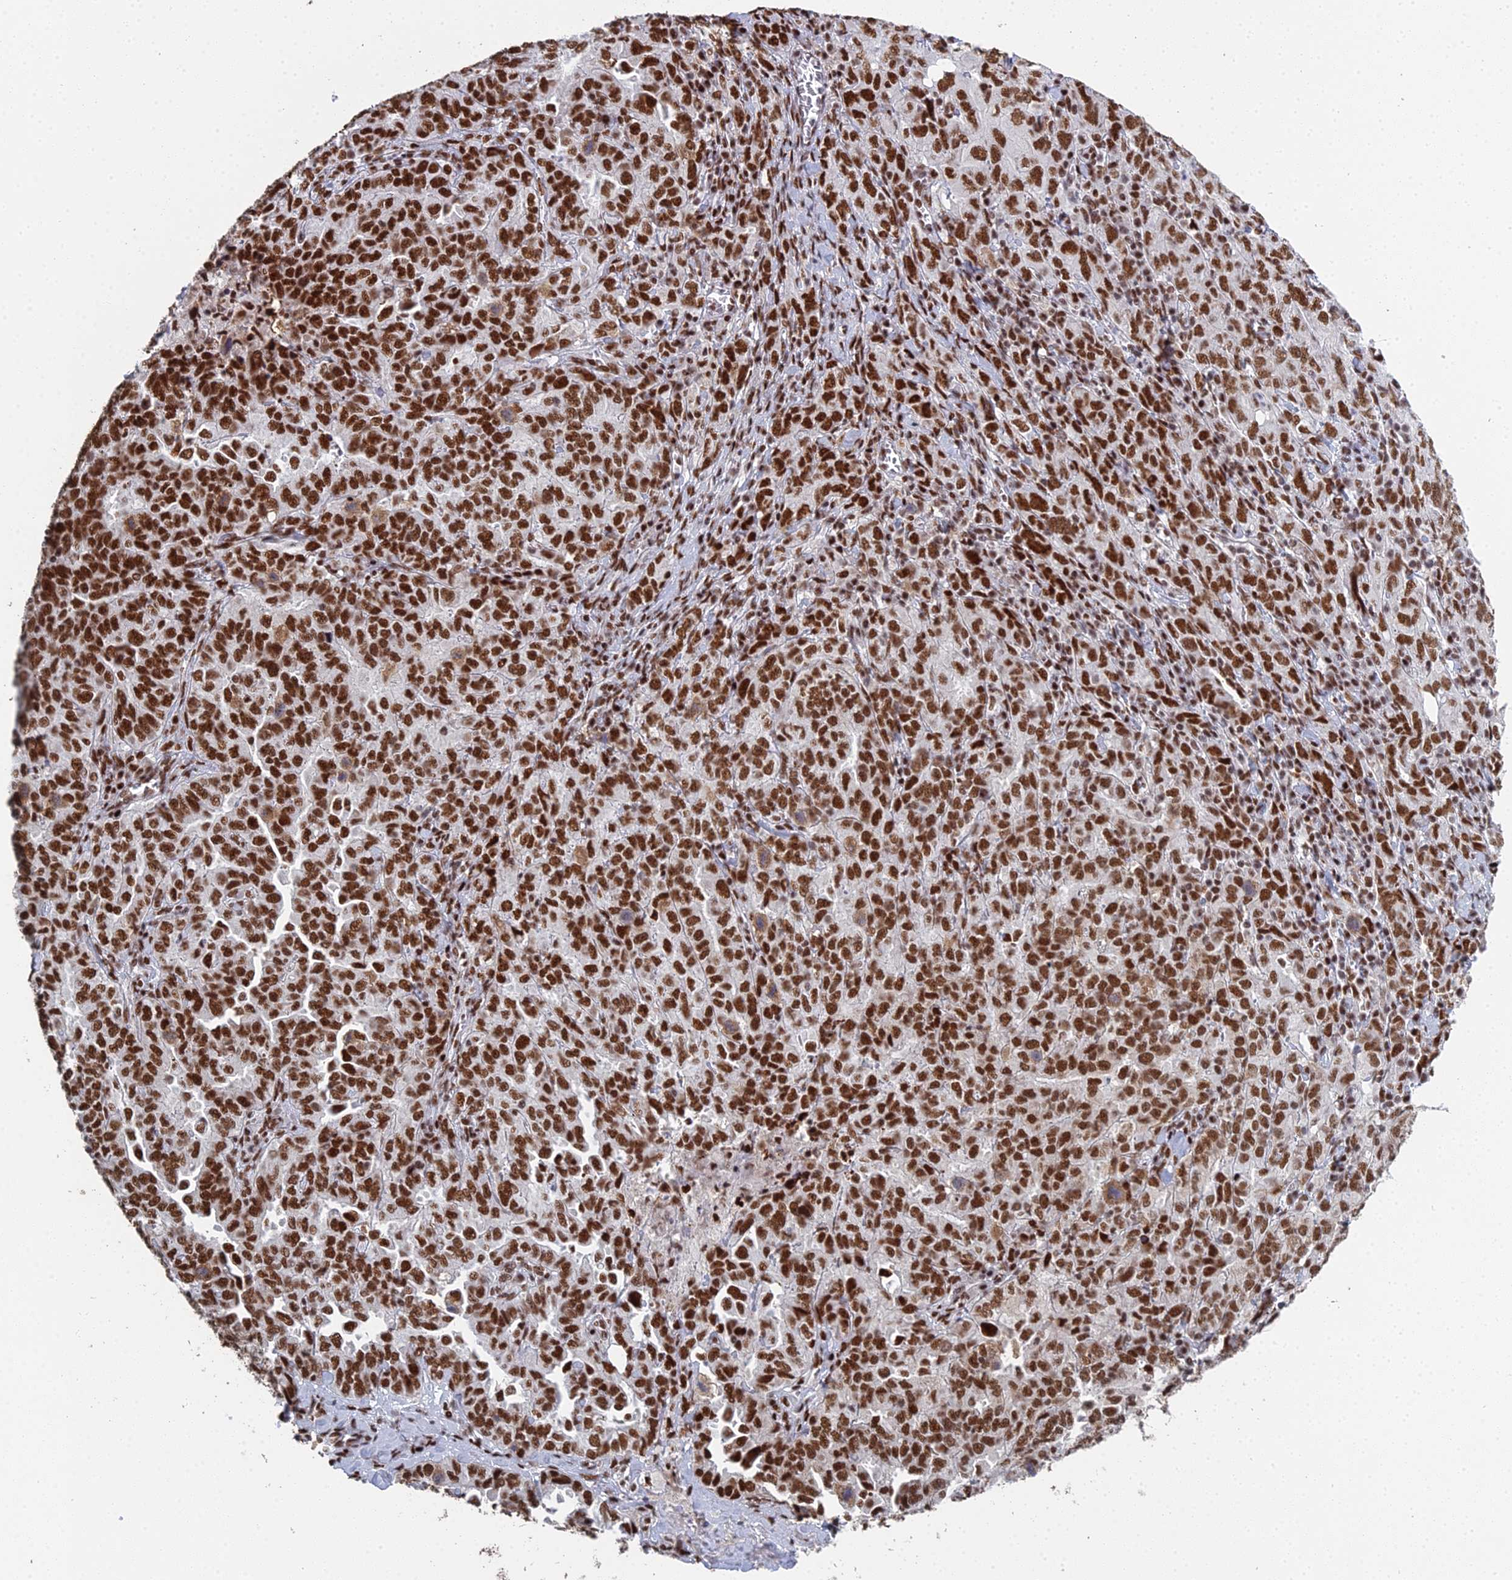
{"staining": {"intensity": "strong", "quantity": ">75%", "location": "nuclear"}, "tissue": "ovarian cancer", "cell_type": "Tumor cells", "image_type": "cancer", "snomed": [{"axis": "morphology", "description": "Carcinoma, endometroid"}, {"axis": "topography", "description": "Ovary"}], "caption": "A brown stain labels strong nuclear positivity of a protein in ovarian cancer (endometroid carcinoma) tumor cells.", "gene": "SF3B3", "patient": {"sex": "female", "age": 62}}